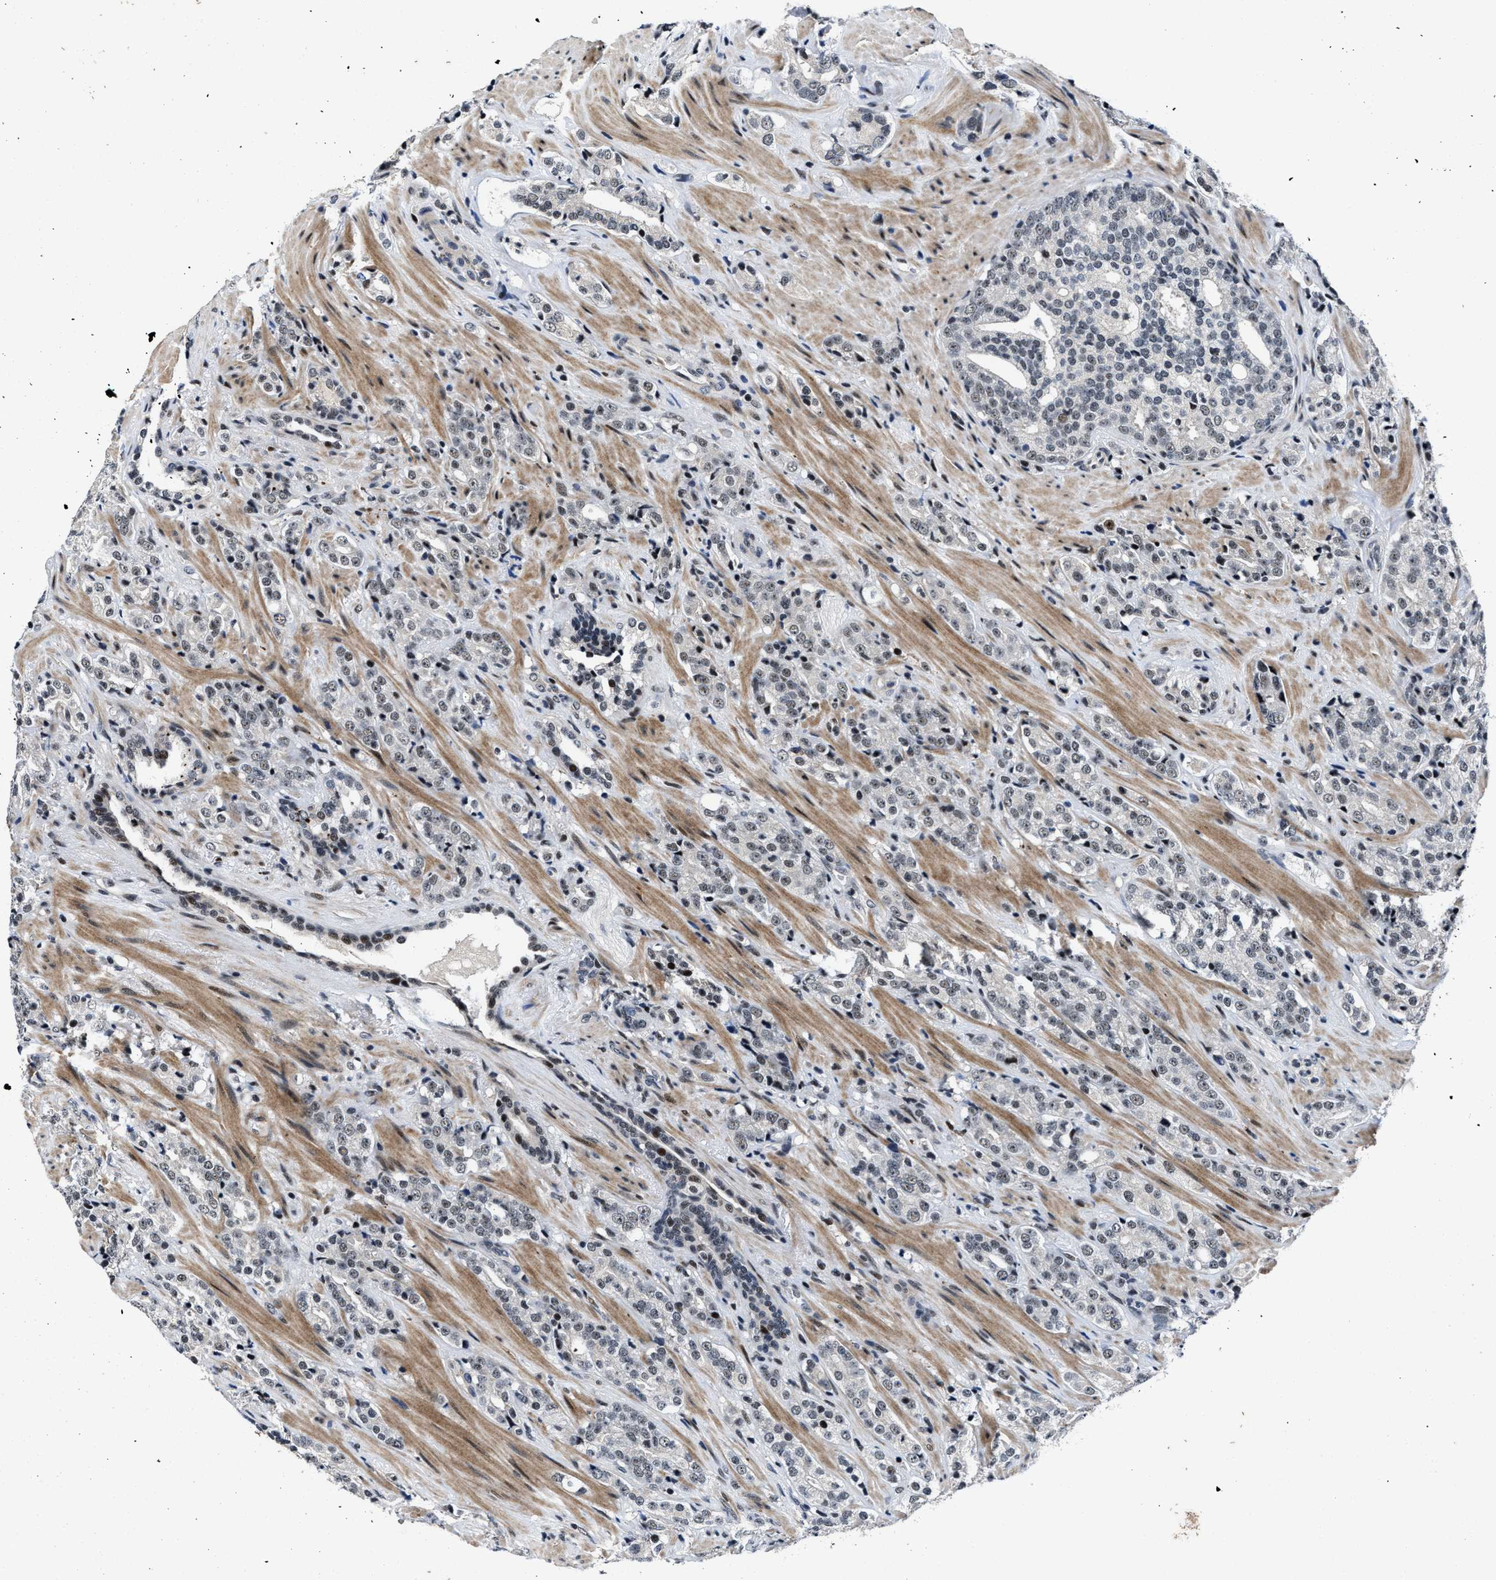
{"staining": {"intensity": "weak", "quantity": "<25%", "location": "nuclear"}, "tissue": "prostate cancer", "cell_type": "Tumor cells", "image_type": "cancer", "snomed": [{"axis": "morphology", "description": "Adenocarcinoma, High grade"}, {"axis": "topography", "description": "Prostate"}], "caption": "Immunohistochemical staining of human prostate cancer shows no significant positivity in tumor cells.", "gene": "ZNF233", "patient": {"sex": "male", "age": 71}}